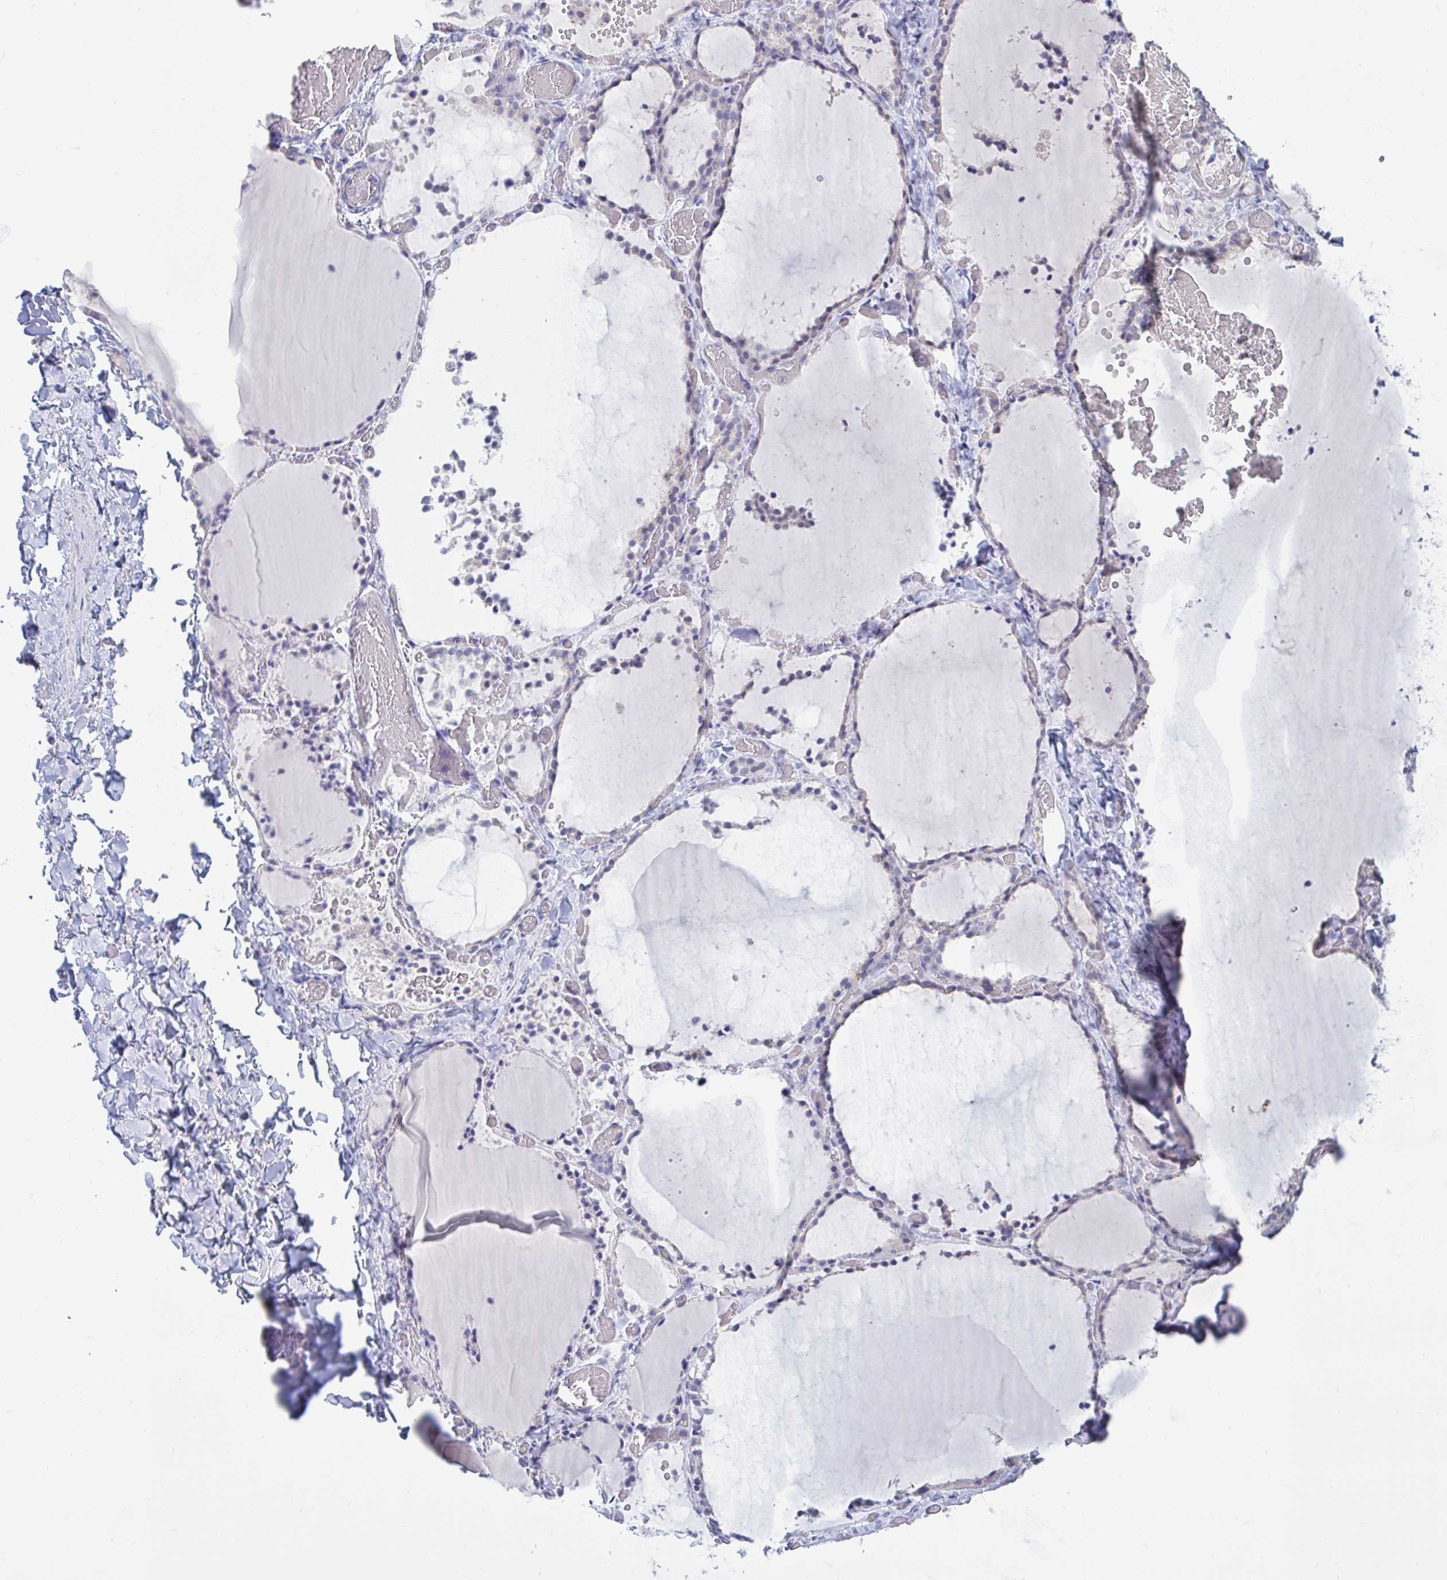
{"staining": {"intensity": "weak", "quantity": "25%-75%", "location": "cytoplasmic/membranous"}, "tissue": "thyroid gland", "cell_type": "Glandular cells", "image_type": "normal", "snomed": [{"axis": "morphology", "description": "Normal tissue, NOS"}, {"axis": "topography", "description": "Thyroid gland"}], "caption": "The photomicrograph shows staining of normal thyroid gland, revealing weak cytoplasmic/membranous protein positivity (brown color) within glandular cells.", "gene": "ARPP19", "patient": {"sex": "female", "age": 22}}